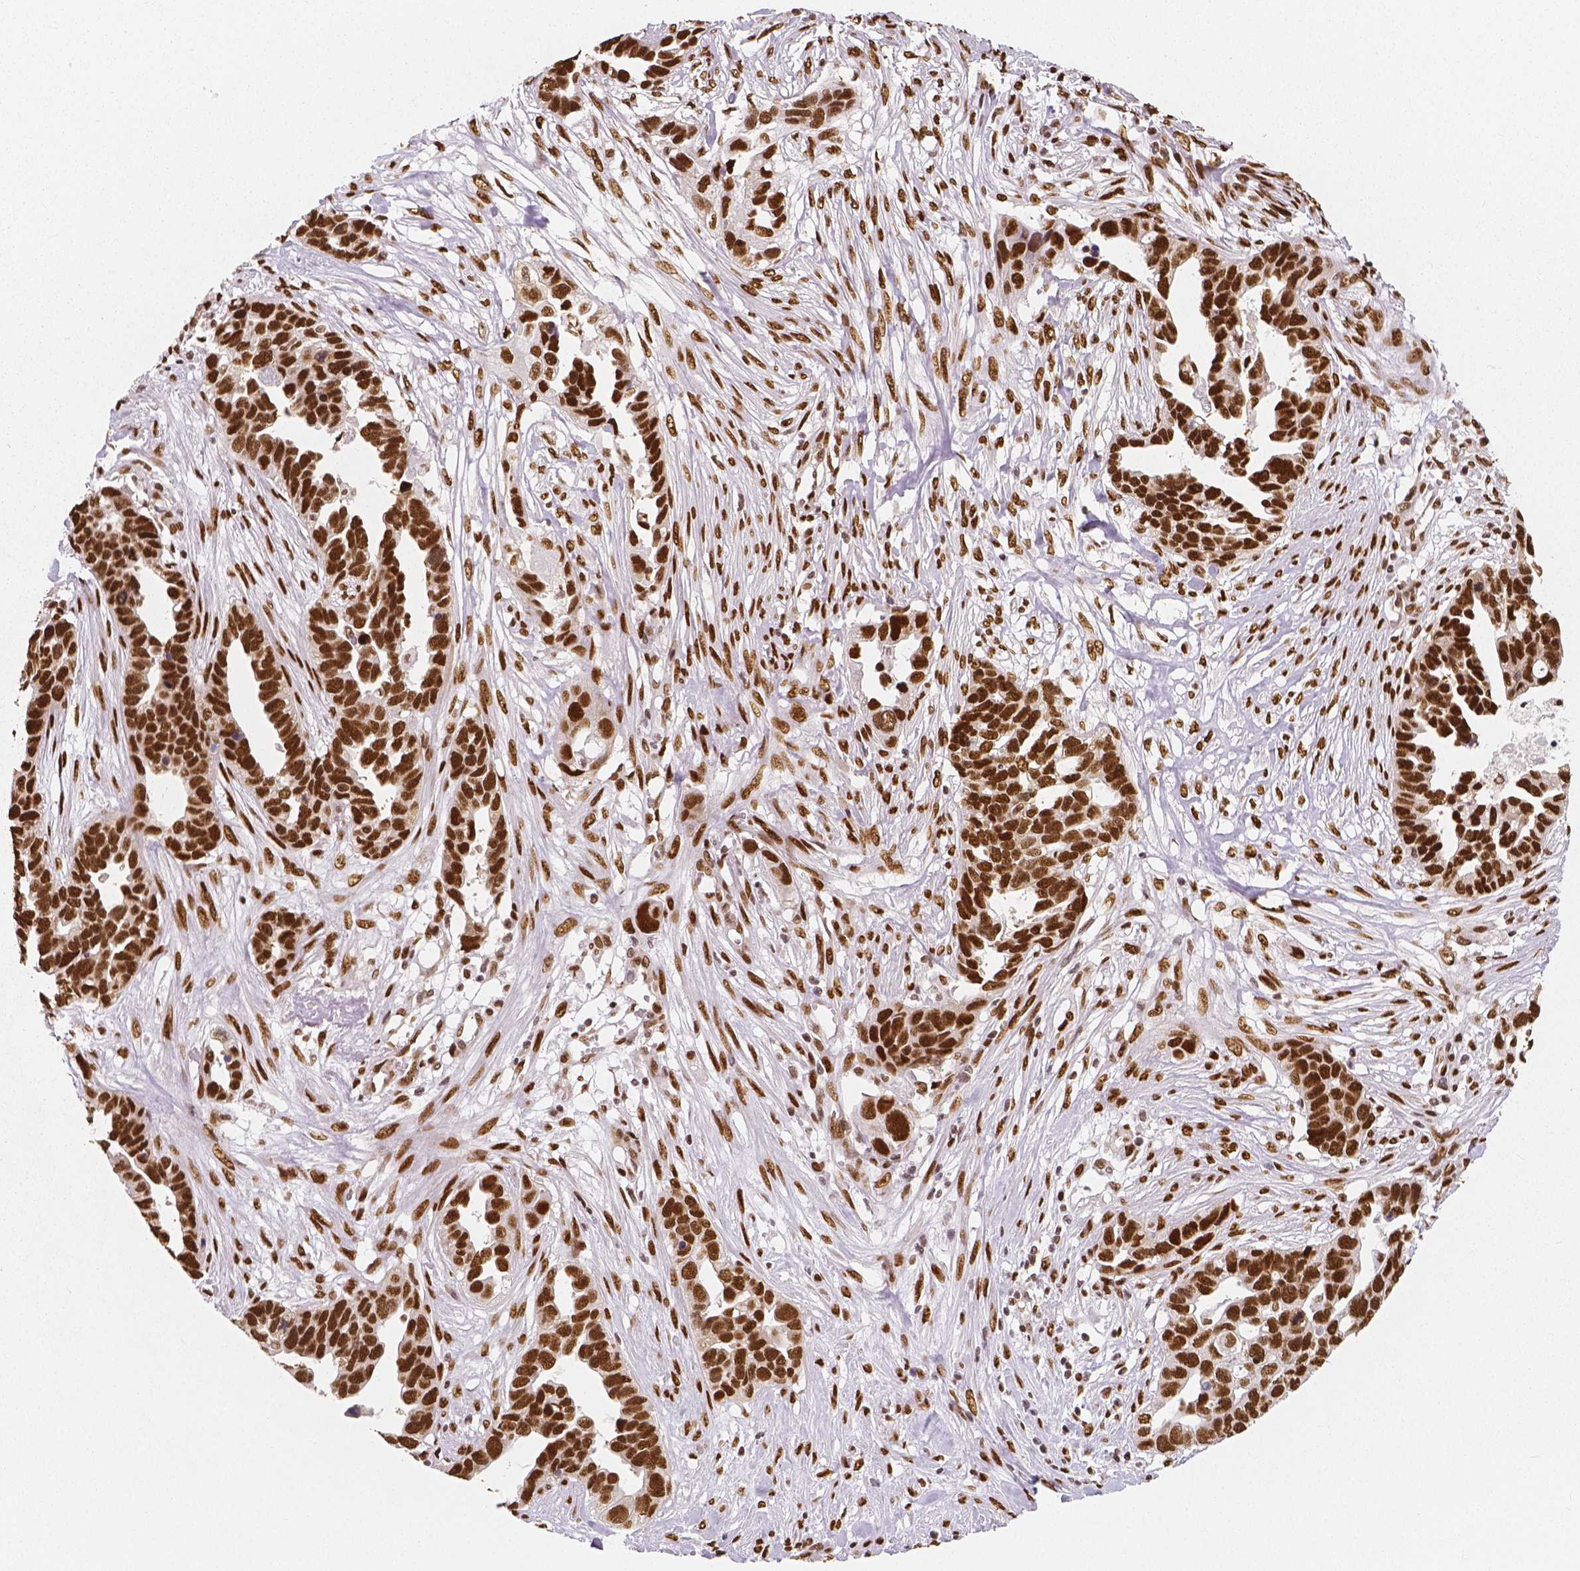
{"staining": {"intensity": "strong", "quantity": ">75%", "location": "nuclear"}, "tissue": "ovarian cancer", "cell_type": "Tumor cells", "image_type": "cancer", "snomed": [{"axis": "morphology", "description": "Cystadenocarcinoma, serous, NOS"}, {"axis": "topography", "description": "Ovary"}], "caption": "Strong nuclear staining for a protein is appreciated in about >75% of tumor cells of ovarian serous cystadenocarcinoma using immunohistochemistry (IHC).", "gene": "NUCKS1", "patient": {"sex": "female", "age": 54}}